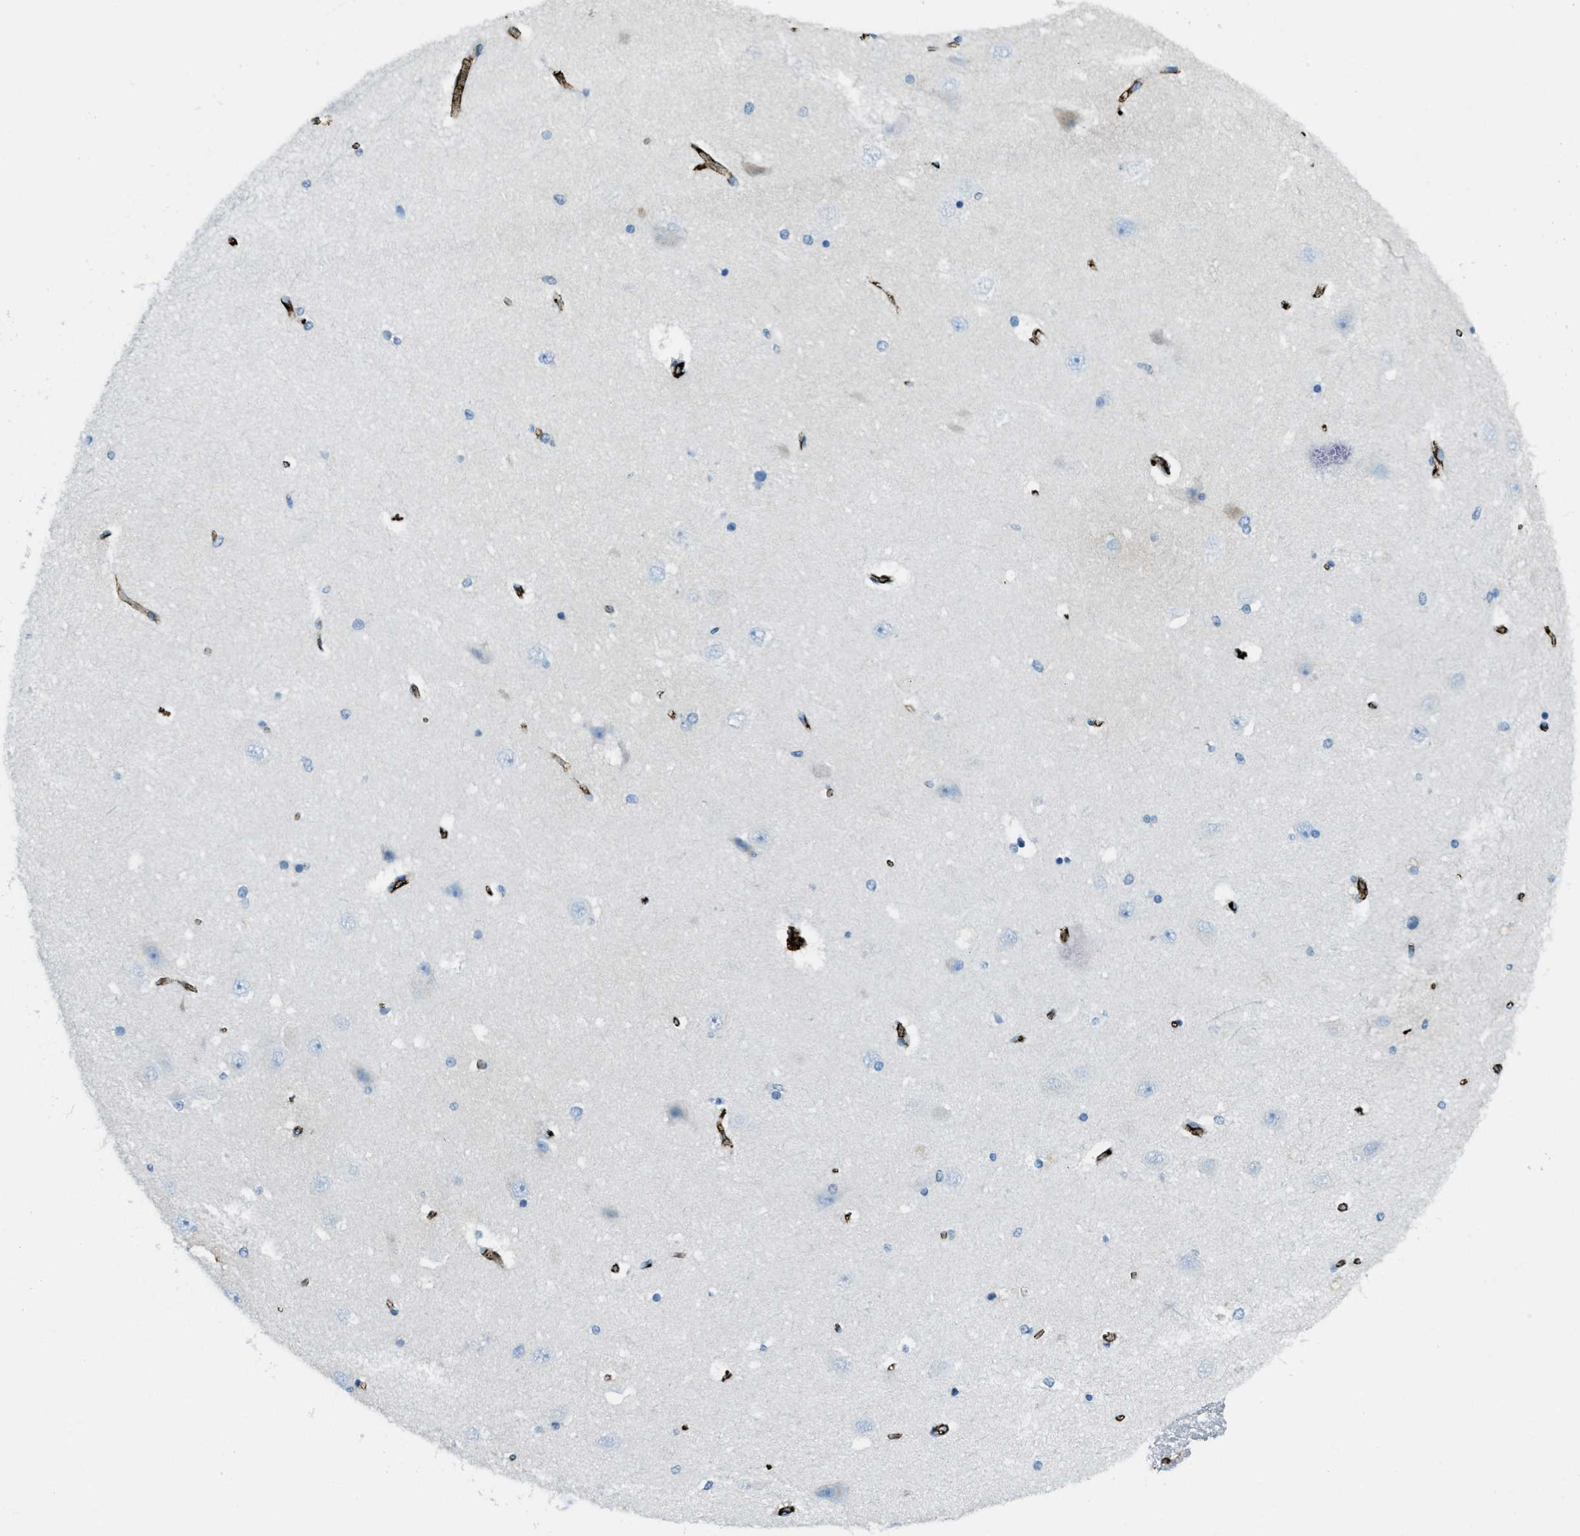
{"staining": {"intensity": "negative", "quantity": "none", "location": "none"}, "tissue": "hippocampus", "cell_type": "Glial cells", "image_type": "normal", "snomed": [{"axis": "morphology", "description": "Normal tissue, NOS"}, {"axis": "topography", "description": "Hippocampus"}], "caption": "An immunohistochemistry histopathology image of benign hippocampus is shown. There is no staining in glial cells of hippocampus. (Stains: DAB IHC with hematoxylin counter stain, Microscopy: brightfield microscopy at high magnification).", "gene": "TRIM59", "patient": {"sex": "female", "age": 54}}